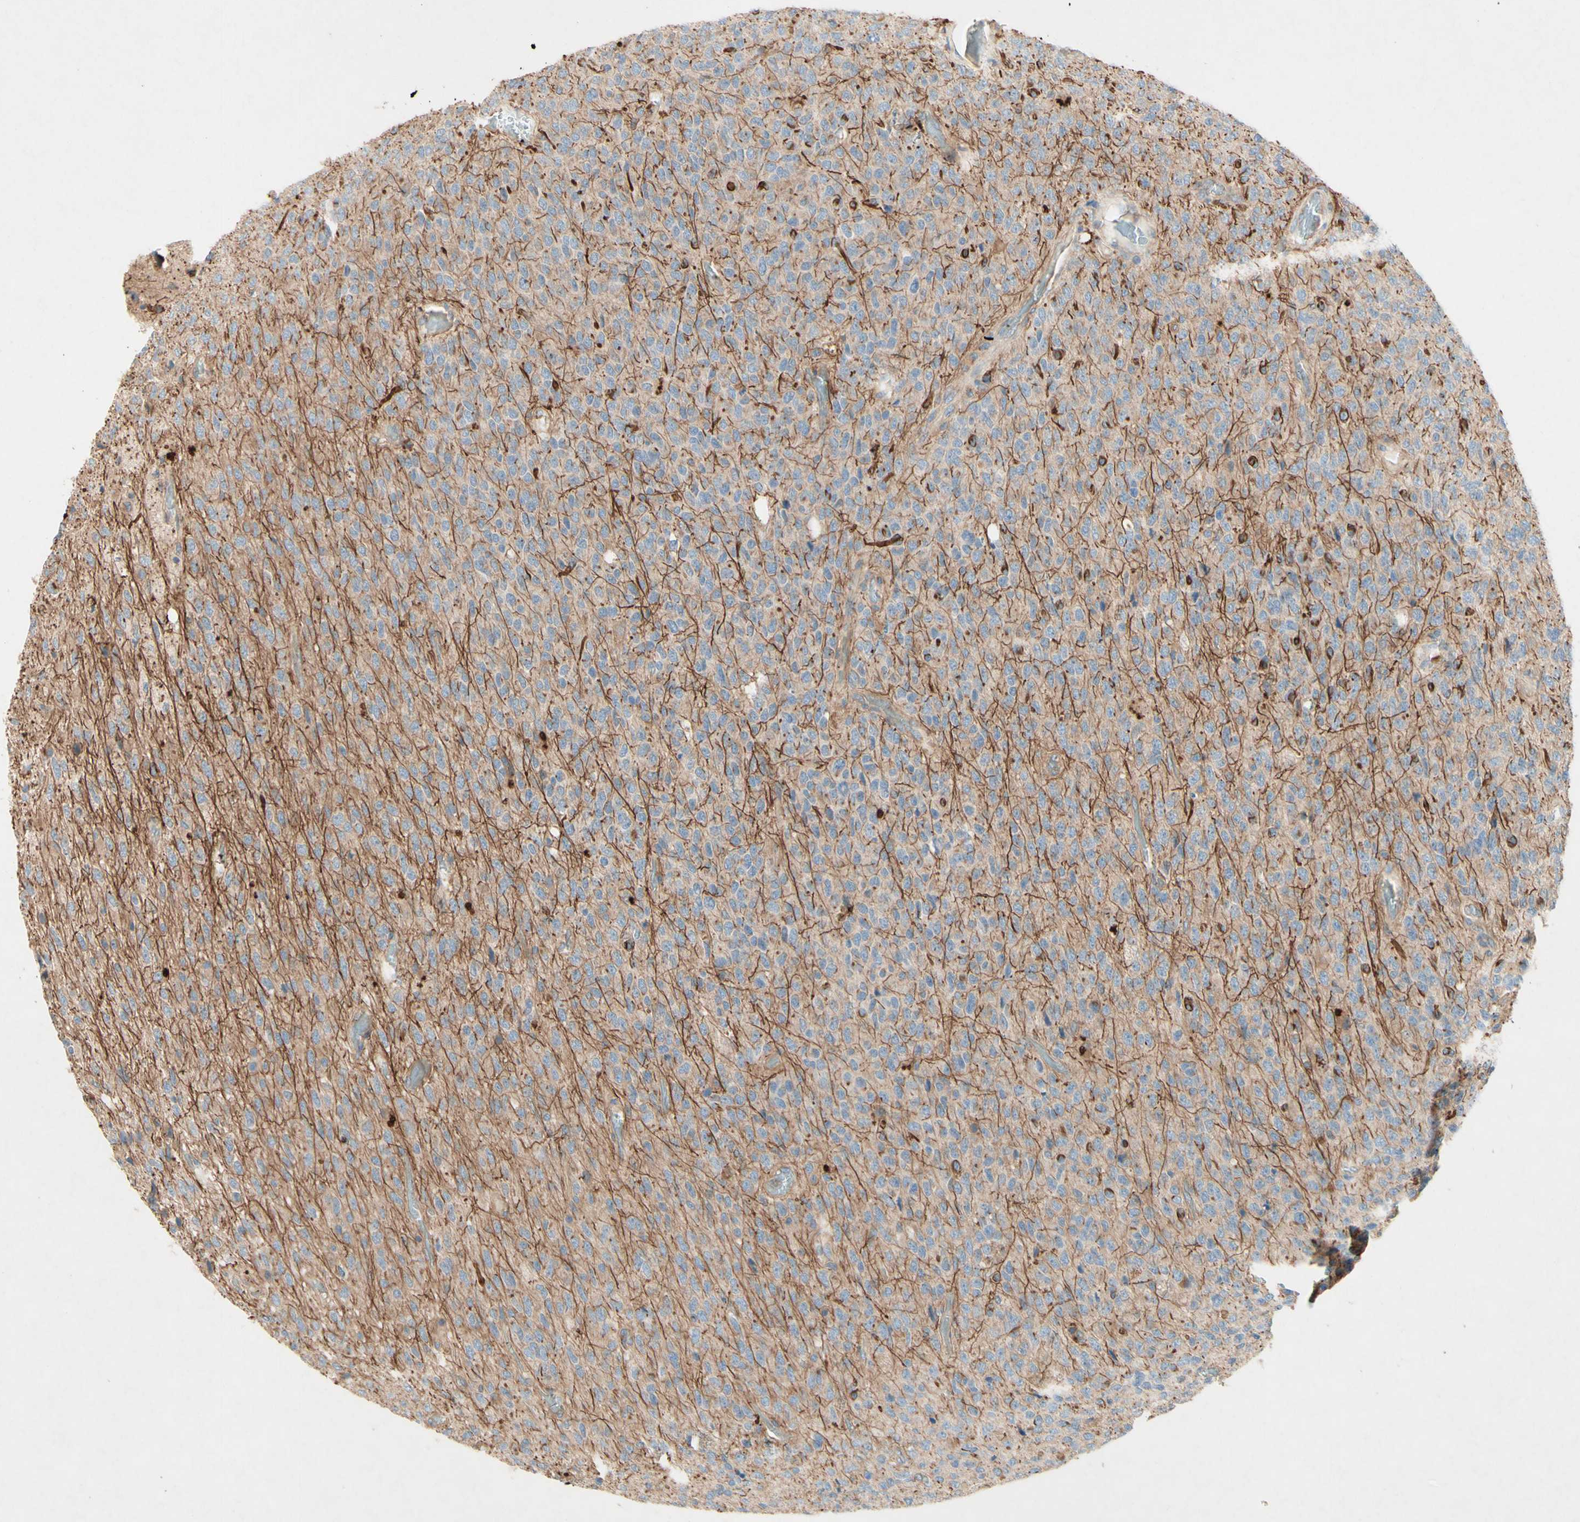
{"staining": {"intensity": "moderate", "quantity": "<25%", "location": "cytoplasmic/membranous"}, "tissue": "glioma", "cell_type": "Tumor cells", "image_type": "cancer", "snomed": [{"axis": "morphology", "description": "Glioma, malignant, High grade"}, {"axis": "topography", "description": "pancreas cauda"}], "caption": "Immunohistochemistry staining of glioma, which demonstrates low levels of moderate cytoplasmic/membranous staining in about <25% of tumor cells indicating moderate cytoplasmic/membranous protein staining. The staining was performed using DAB (brown) for protein detection and nuclei were counterstained in hematoxylin (blue).", "gene": "MTM1", "patient": {"sex": "male", "age": 60}}